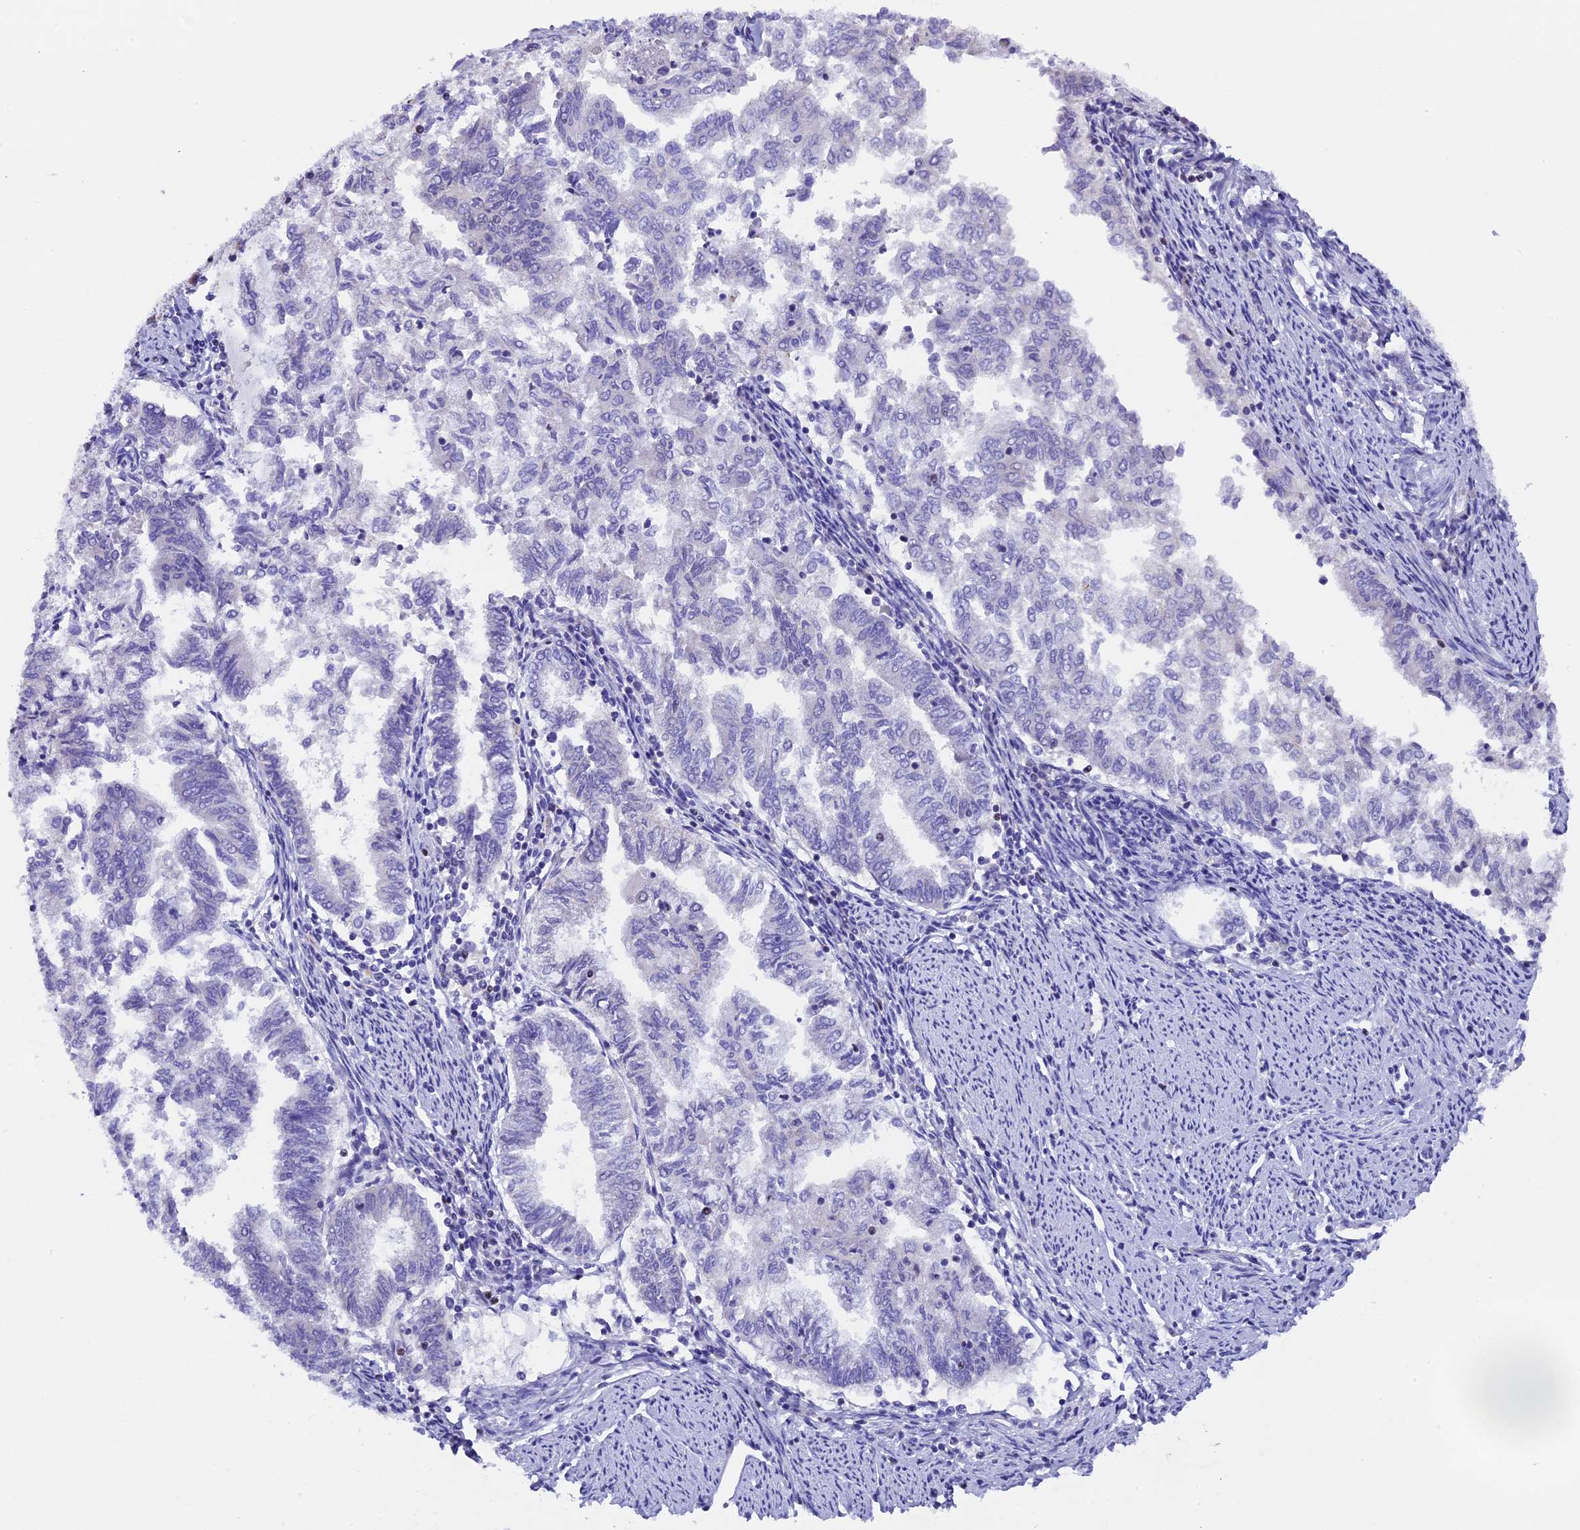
{"staining": {"intensity": "negative", "quantity": "none", "location": "none"}, "tissue": "endometrial cancer", "cell_type": "Tumor cells", "image_type": "cancer", "snomed": [{"axis": "morphology", "description": "Adenocarcinoma, NOS"}, {"axis": "topography", "description": "Endometrium"}], "caption": "Tumor cells are negative for brown protein staining in endometrial cancer (adenocarcinoma).", "gene": "SP4", "patient": {"sex": "female", "age": 79}}